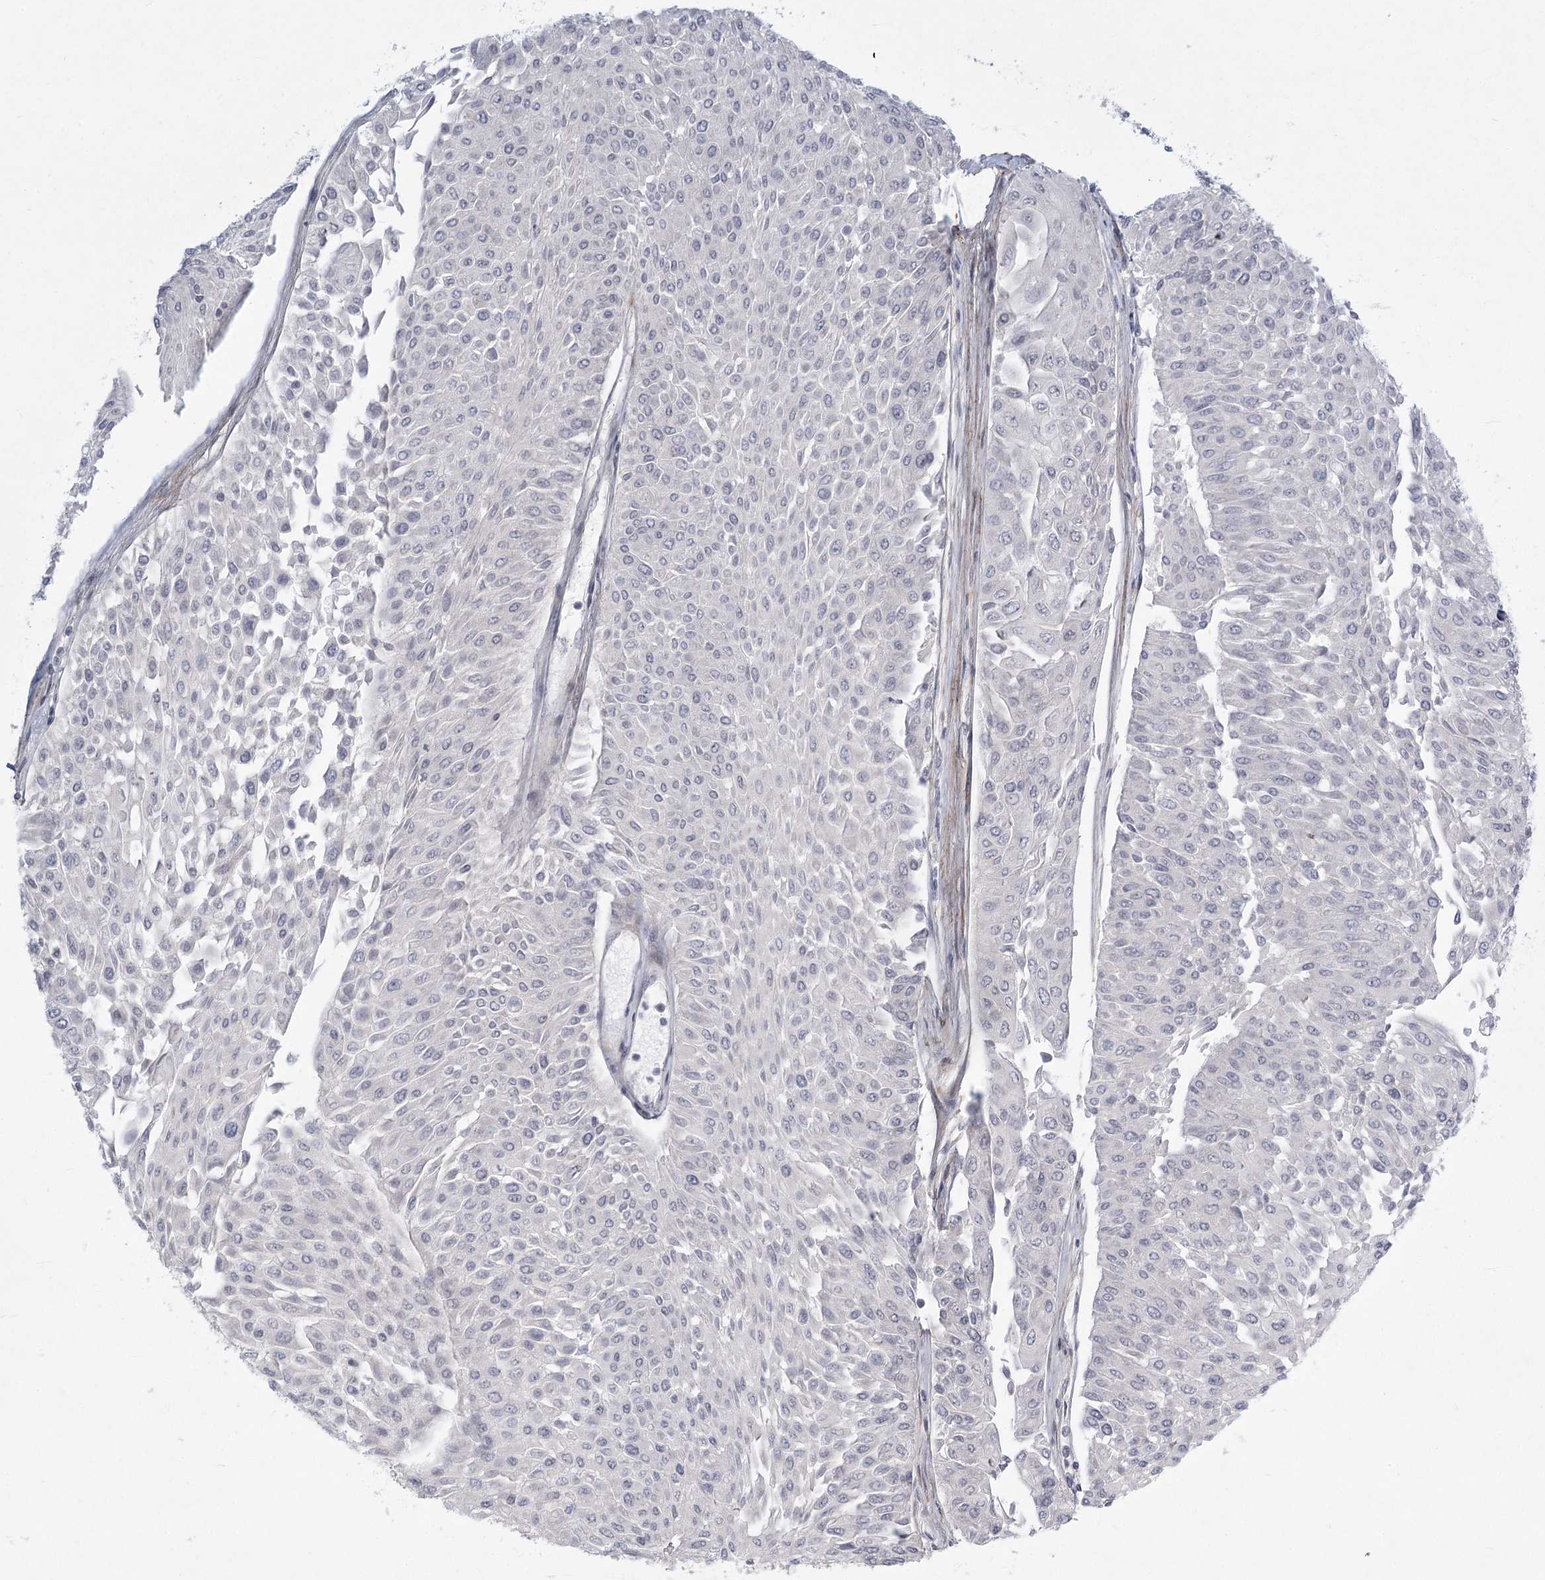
{"staining": {"intensity": "negative", "quantity": "none", "location": "none"}, "tissue": "urothelial cancer", "cell_type": "Tumor cells", "image_type": "cancer", "snomed": [{"axis": "morphology", "description": "Urothelial carcinoma, Low grade"}, {"axis": "topography", "description": "Urinary bladder"}], "caption": "Micrograph shows no significant protein expression in tumor cells of low-grade urothelial carcinoma.", "gene": "MEPE", "patient": {"sex": "male", "age": 67}}